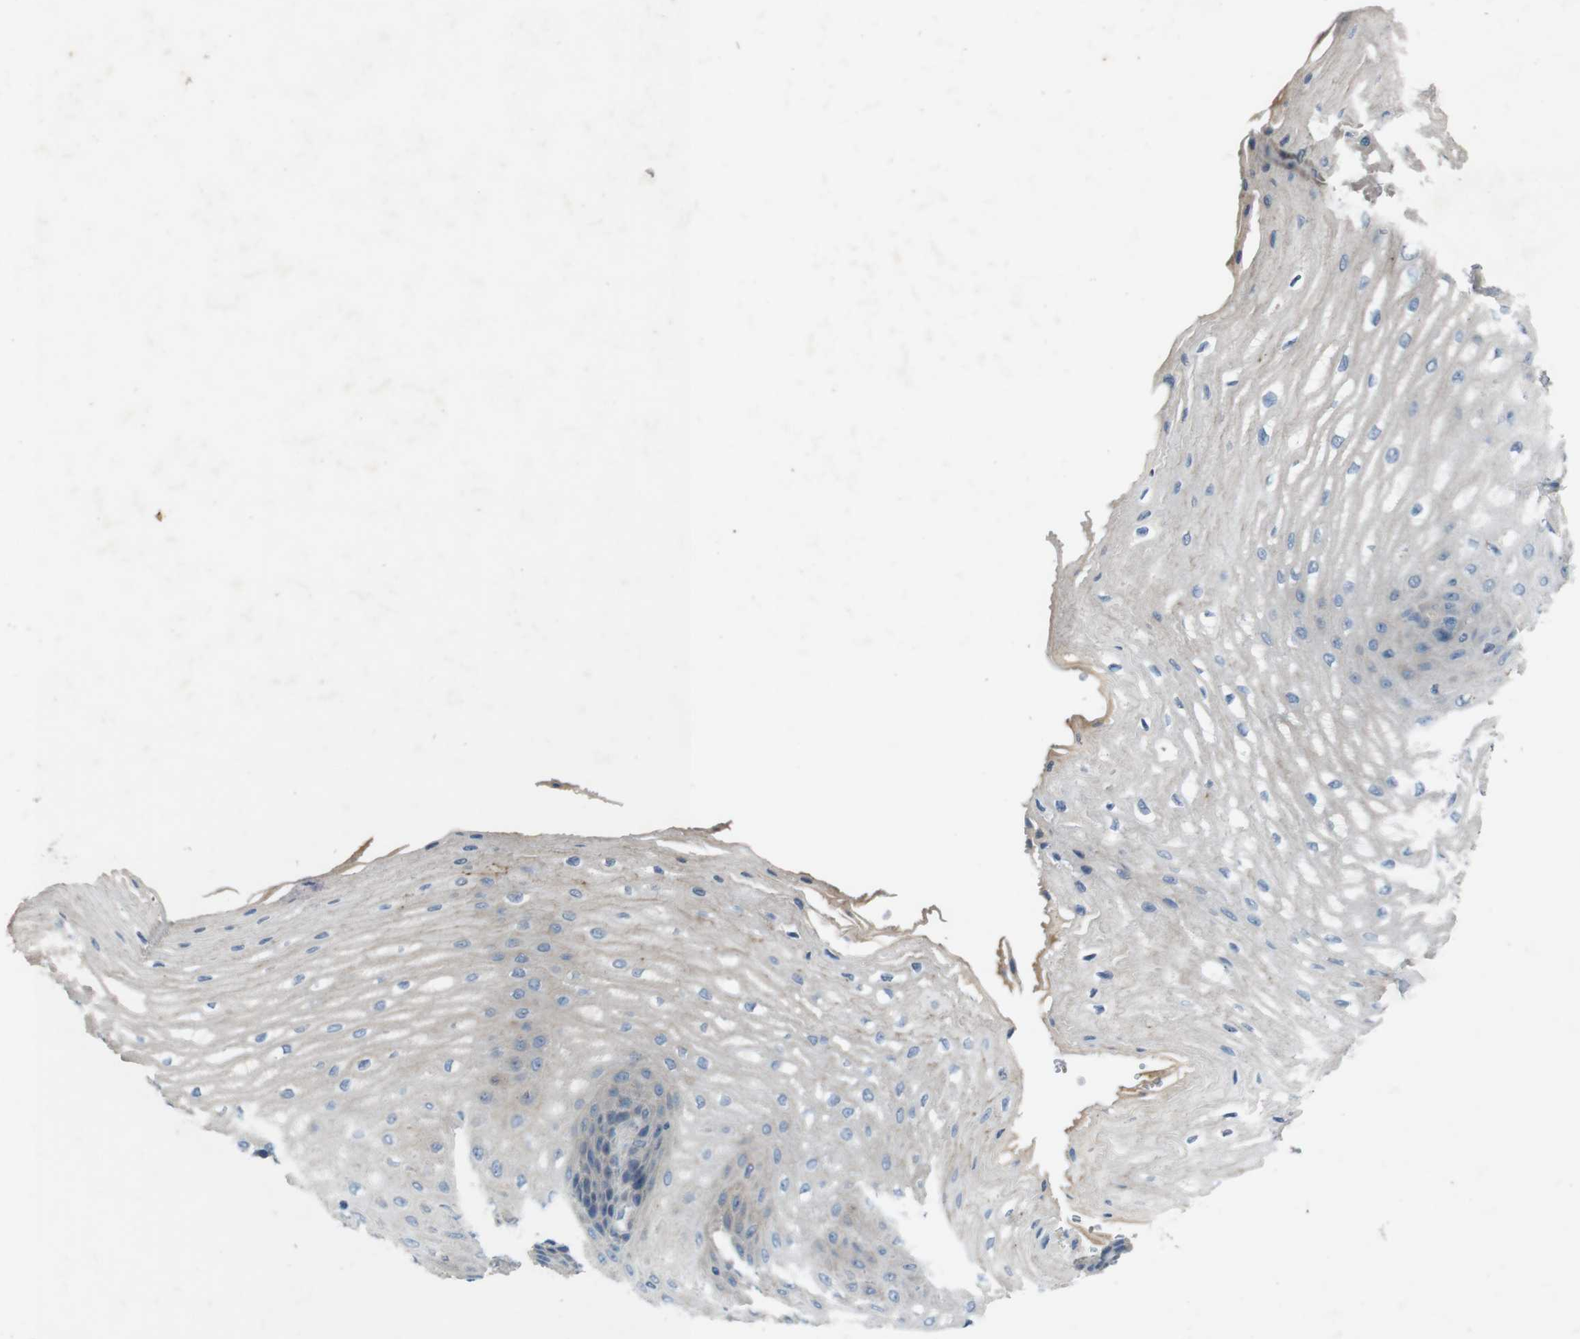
{"staining": {"intensity": "weak", "quantity": "25%-75%", "location": "cytoplasmic/membranous"}, "tissue": "esophagus", "cell_type": "Squamous epithelial cells", "image_type": "normal", "snomed": [{"axis": "morphology", "description": "Normal tissue, NOS"}, {"axis": "topography", "description": "Esophagus"}], "caption": "A photomicrograph showing weak cytoplasmic/membranous staining in approximately 25%-75% of squamous epithelial cells in normal esophagus, as visualized by brown immunohistochemical staining.", "gene": "MOGAT3", "patient": {"sex": "male", "age": 54}}